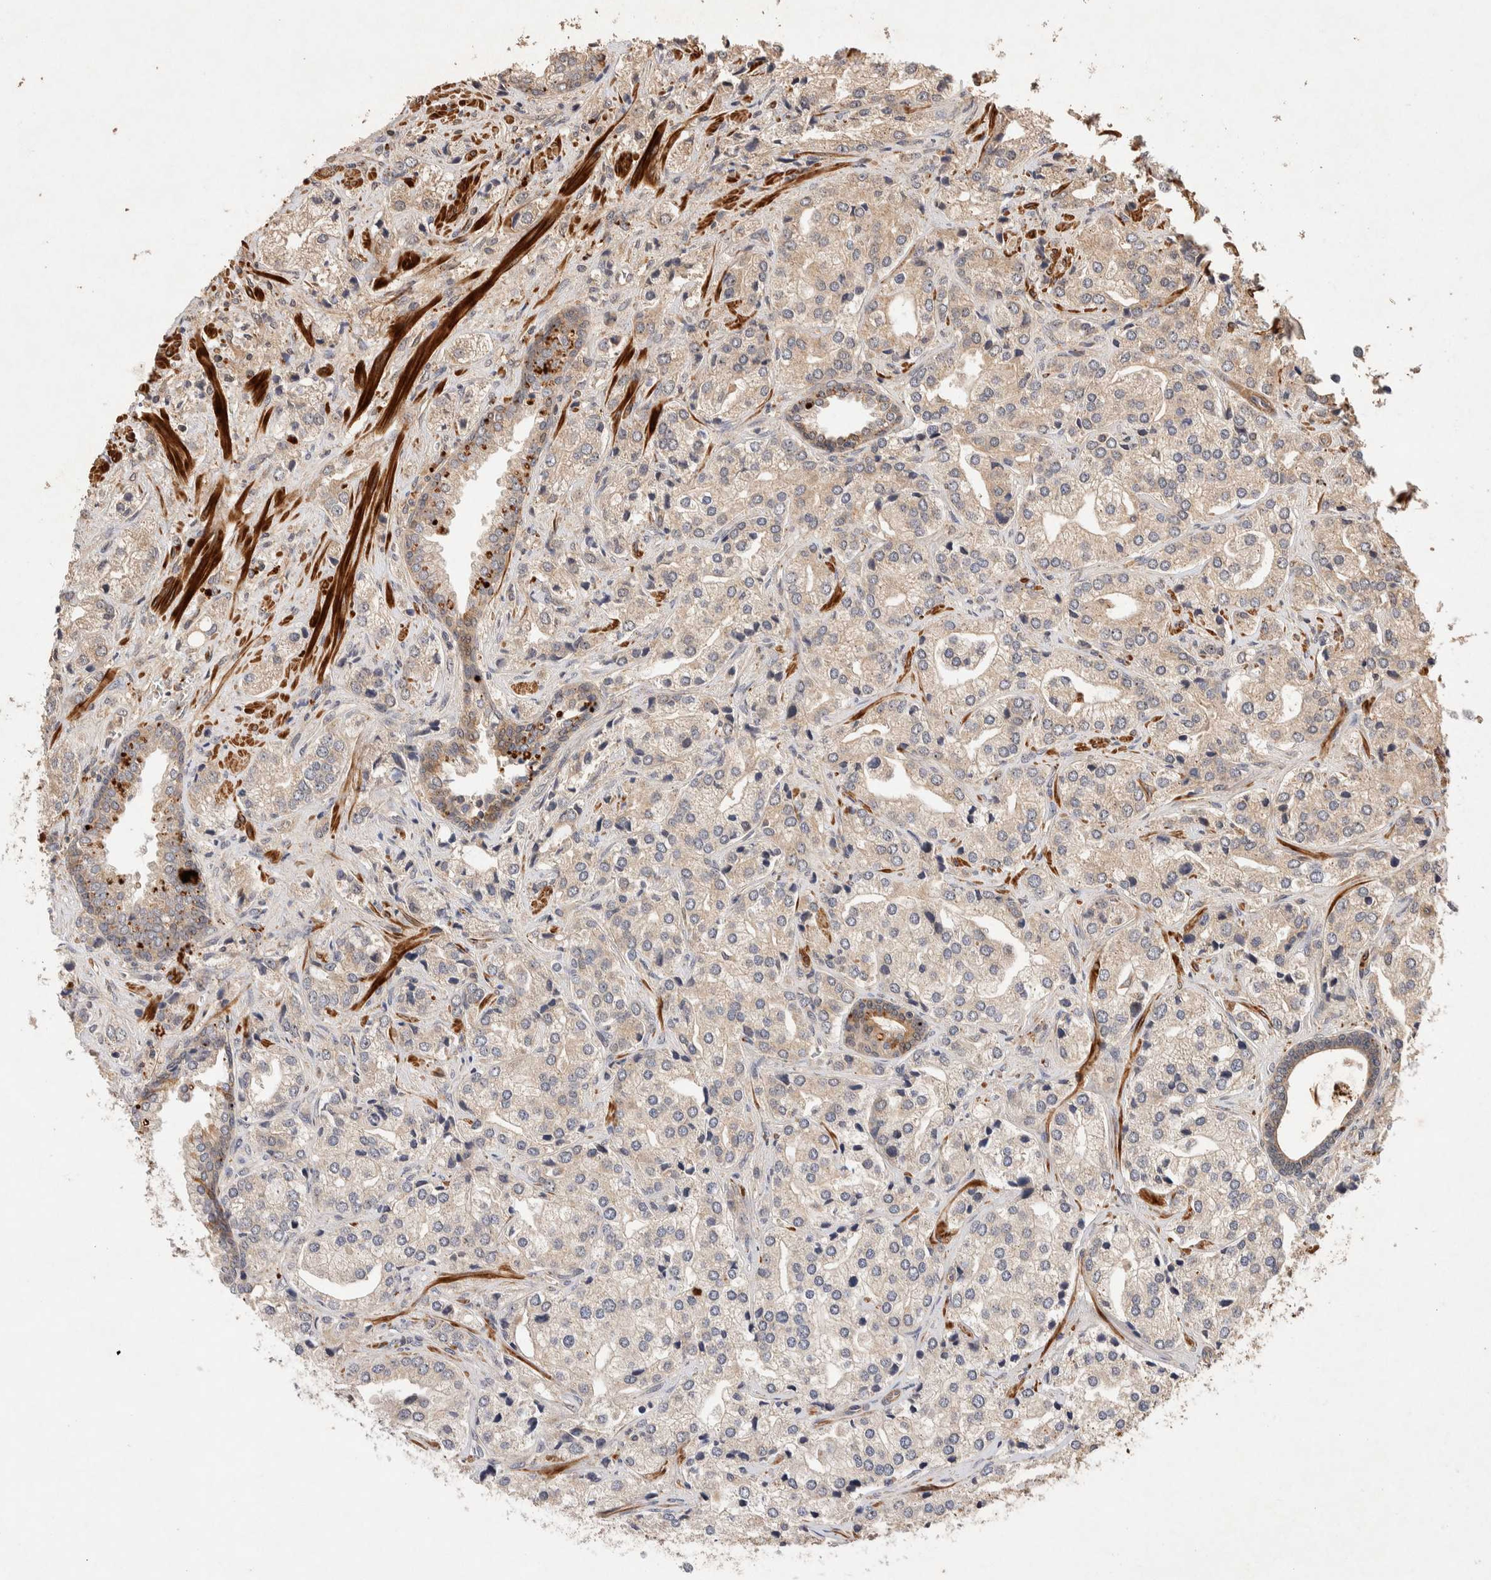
{"staining": {"intensity": "weak", "quantity": "<25%", "location": "cytoplasmic/membranous"}, "tissue": "prostate cancer", "cell_type": "Tumor cells", "image_type": "cancer", "snomed": [{"axis": "morphology", "description": "Adenocarcinoma, High grade"}, {"axis": "topography", "description": "Prostate"}], "caption": "Immunohistochemical staining of prostate adenocarcinoma (high-grade) shows no significant positivity in tumor cells.", "gene": "NSMAF", "patient": {"sex": "male", "age": 66}}